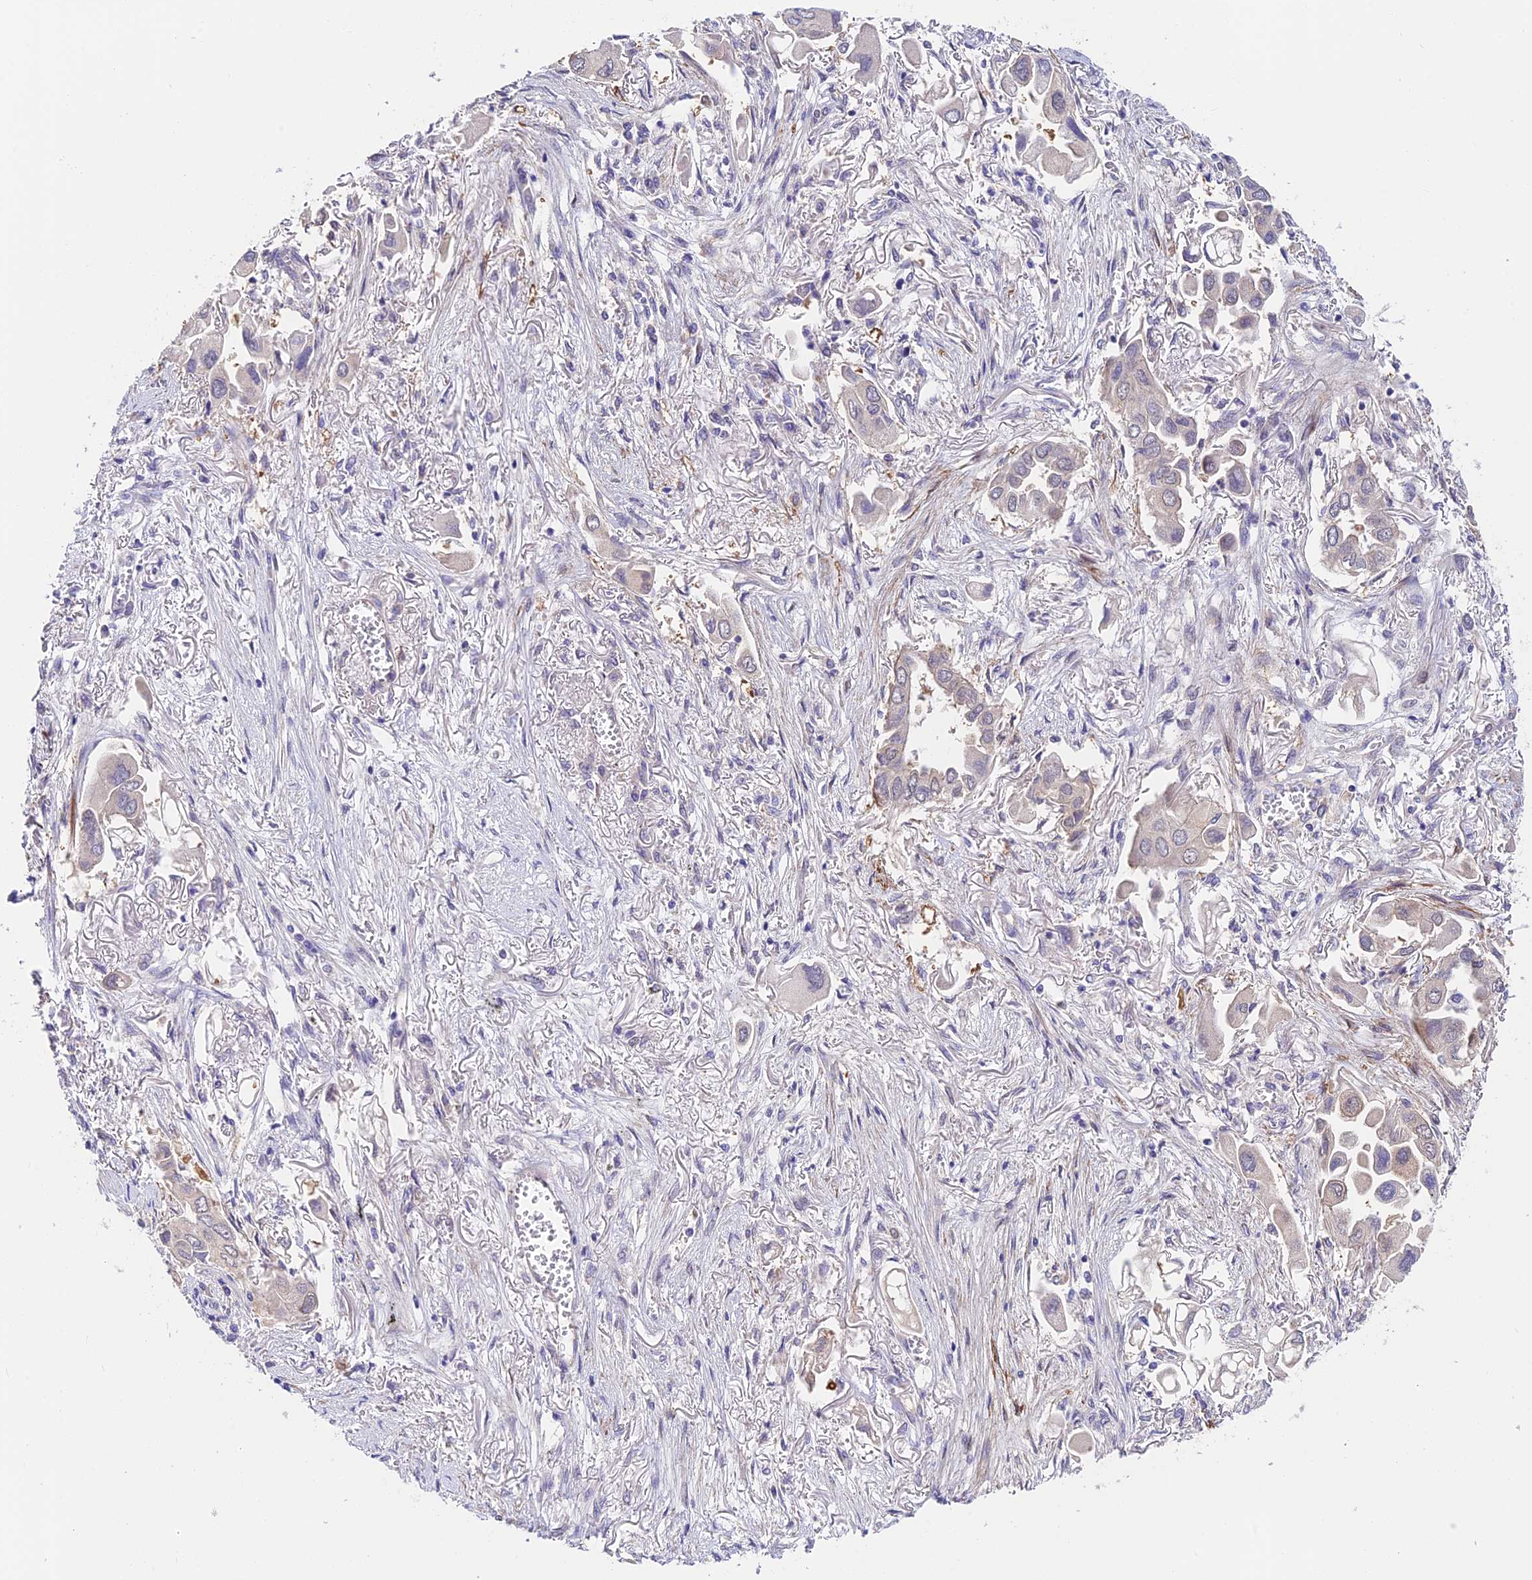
{"staining": {"intensity": "negative", "quantity": "none", "location": "none"}, "tissue": "lung cancer", "cell_type": "Tumor cells", "image_type": "cancer", "snomed": [{"axis": "morphology", "description": "Adenocarcinoma, NOS"}, {"axis": "topography", "description": "Lung"}], "caption": "An immunohistochemistry (IHC) histopathology image of lung cancer is shown. There is no staining in tumor cells of lung cancer. Nuclei are stained in blue.", "gene": "ANKRD50", "patient": {"sex": "female", "age": 76}}